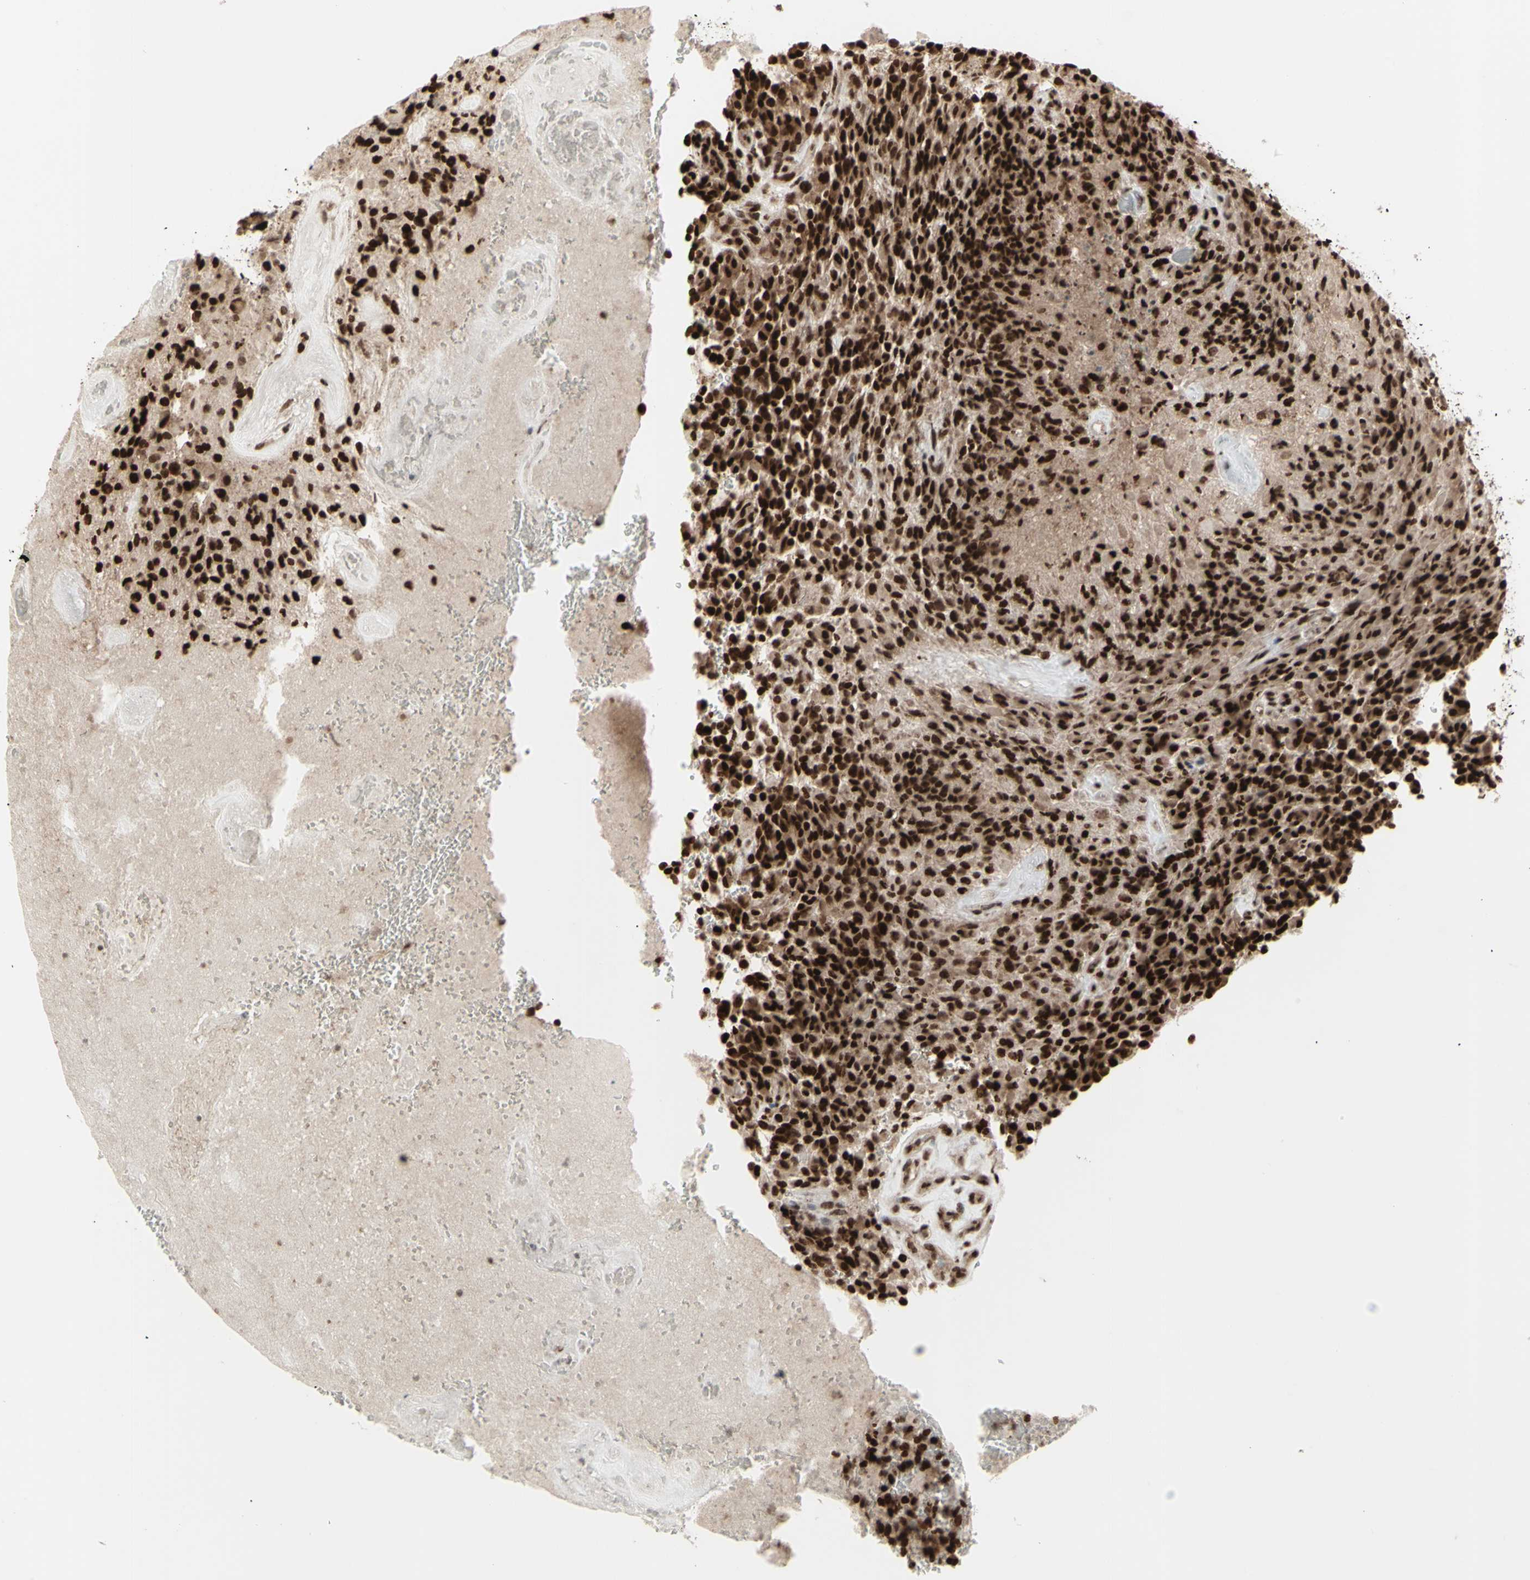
{"staining": {"intensity": "strong", "quantity": ">75%", "location": "nuclear"}, "tissue": "glioma", "cell_type": "Tumor cells", "image_type": "cancer", "snomed": [{"axis": "morphology", "description": "Glioma, malignant, High grade"}, {"axis": "topography", "description": "Brain"}], "caption": "Immunohistochemistry (IHC) photomicrograph of neoplastic tissue: human glioma stained using immunohistochemistry shows high levels of strong protein expression localized specifically in the nuclear of tumor cells, appearing as a nuclear brown color.", "gene": "CBX1", "patient": {"sex": "male", "age": 71}}